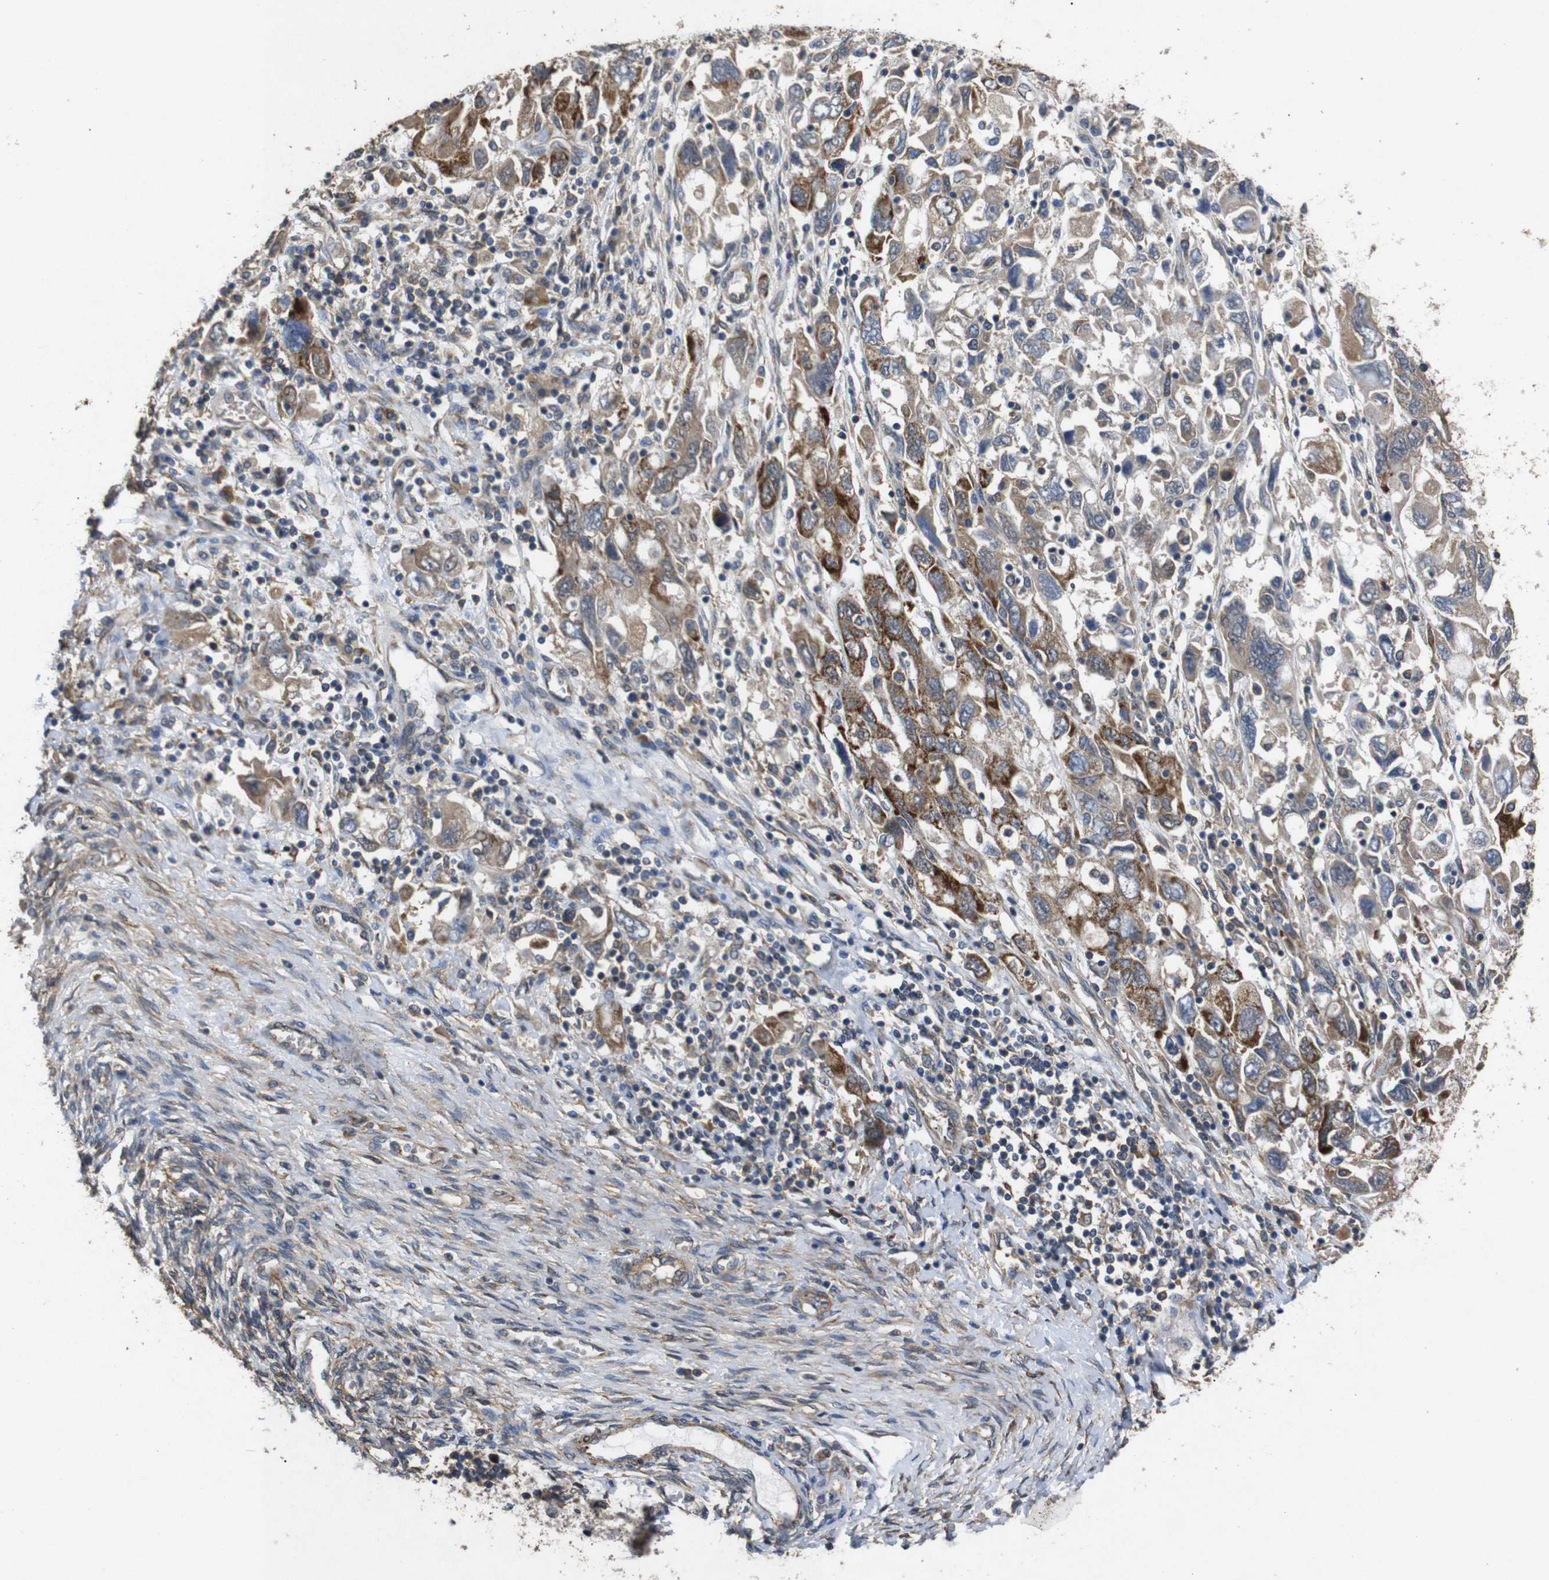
{"staining": {"intensity": "moderate", "quantity": ">75%", "location": "cytoplasmic/membranous"}, "tissue": "ovarian cancer", "cell_type": "Tumor cells", "image_type": "cancer", "snomed": [{"axis": "morphology", "description": "Carcinoma, NOS"}, {"axis": "morphology", "description": "Cystadenocarcinoma, serous, NOS"}, {"axis": "topography", "description": "Ovary"}], "caption": "Tumor cells reveal medium levels of moderate cytoplasmic/membranous positivity in approximately >75% of cells in ovarian carcinoma.", "gene": "BNIP3", "patient": {"sex": "female", "age": 69}}